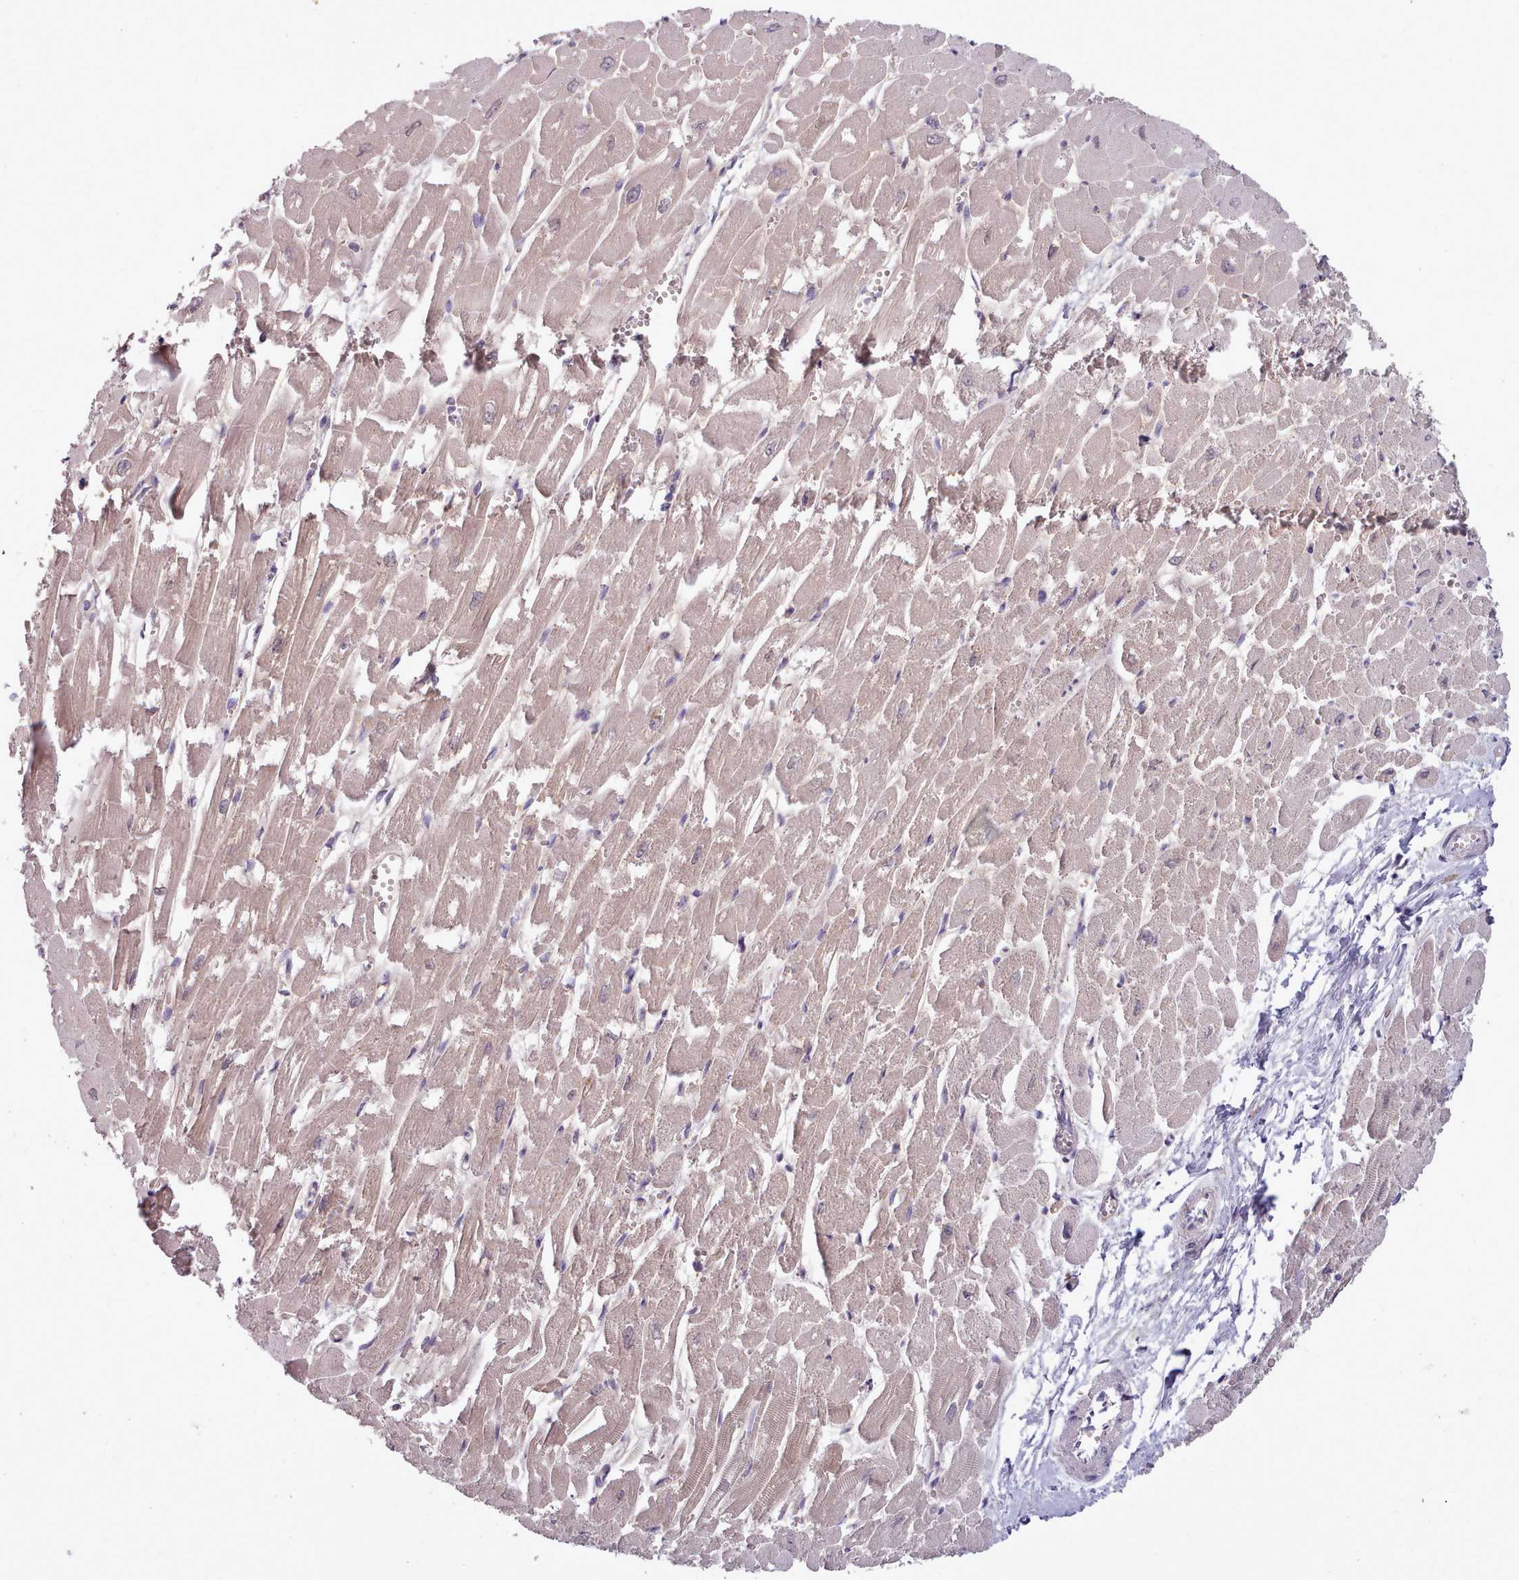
{"staining": {"intensity": "moderate", "quantity": "25%-75%", "location": "nuclear"}, "tissue": "heart muscle", "cell_type": "Cardiomyocytes", "image_type": "normal", "snomed": [{"axis": "morphology", "description": "Normal tissue, NOS"}, {"axis": "topography", "description": "Heart"}], "caption": "IHC of normal human heart muscle exhibits medium levels of moderate nuclear expression in about 25%-75% of cardiomyocytes.", "gene": "DPF1", "patient": {"sex": "male", "age": 54}}